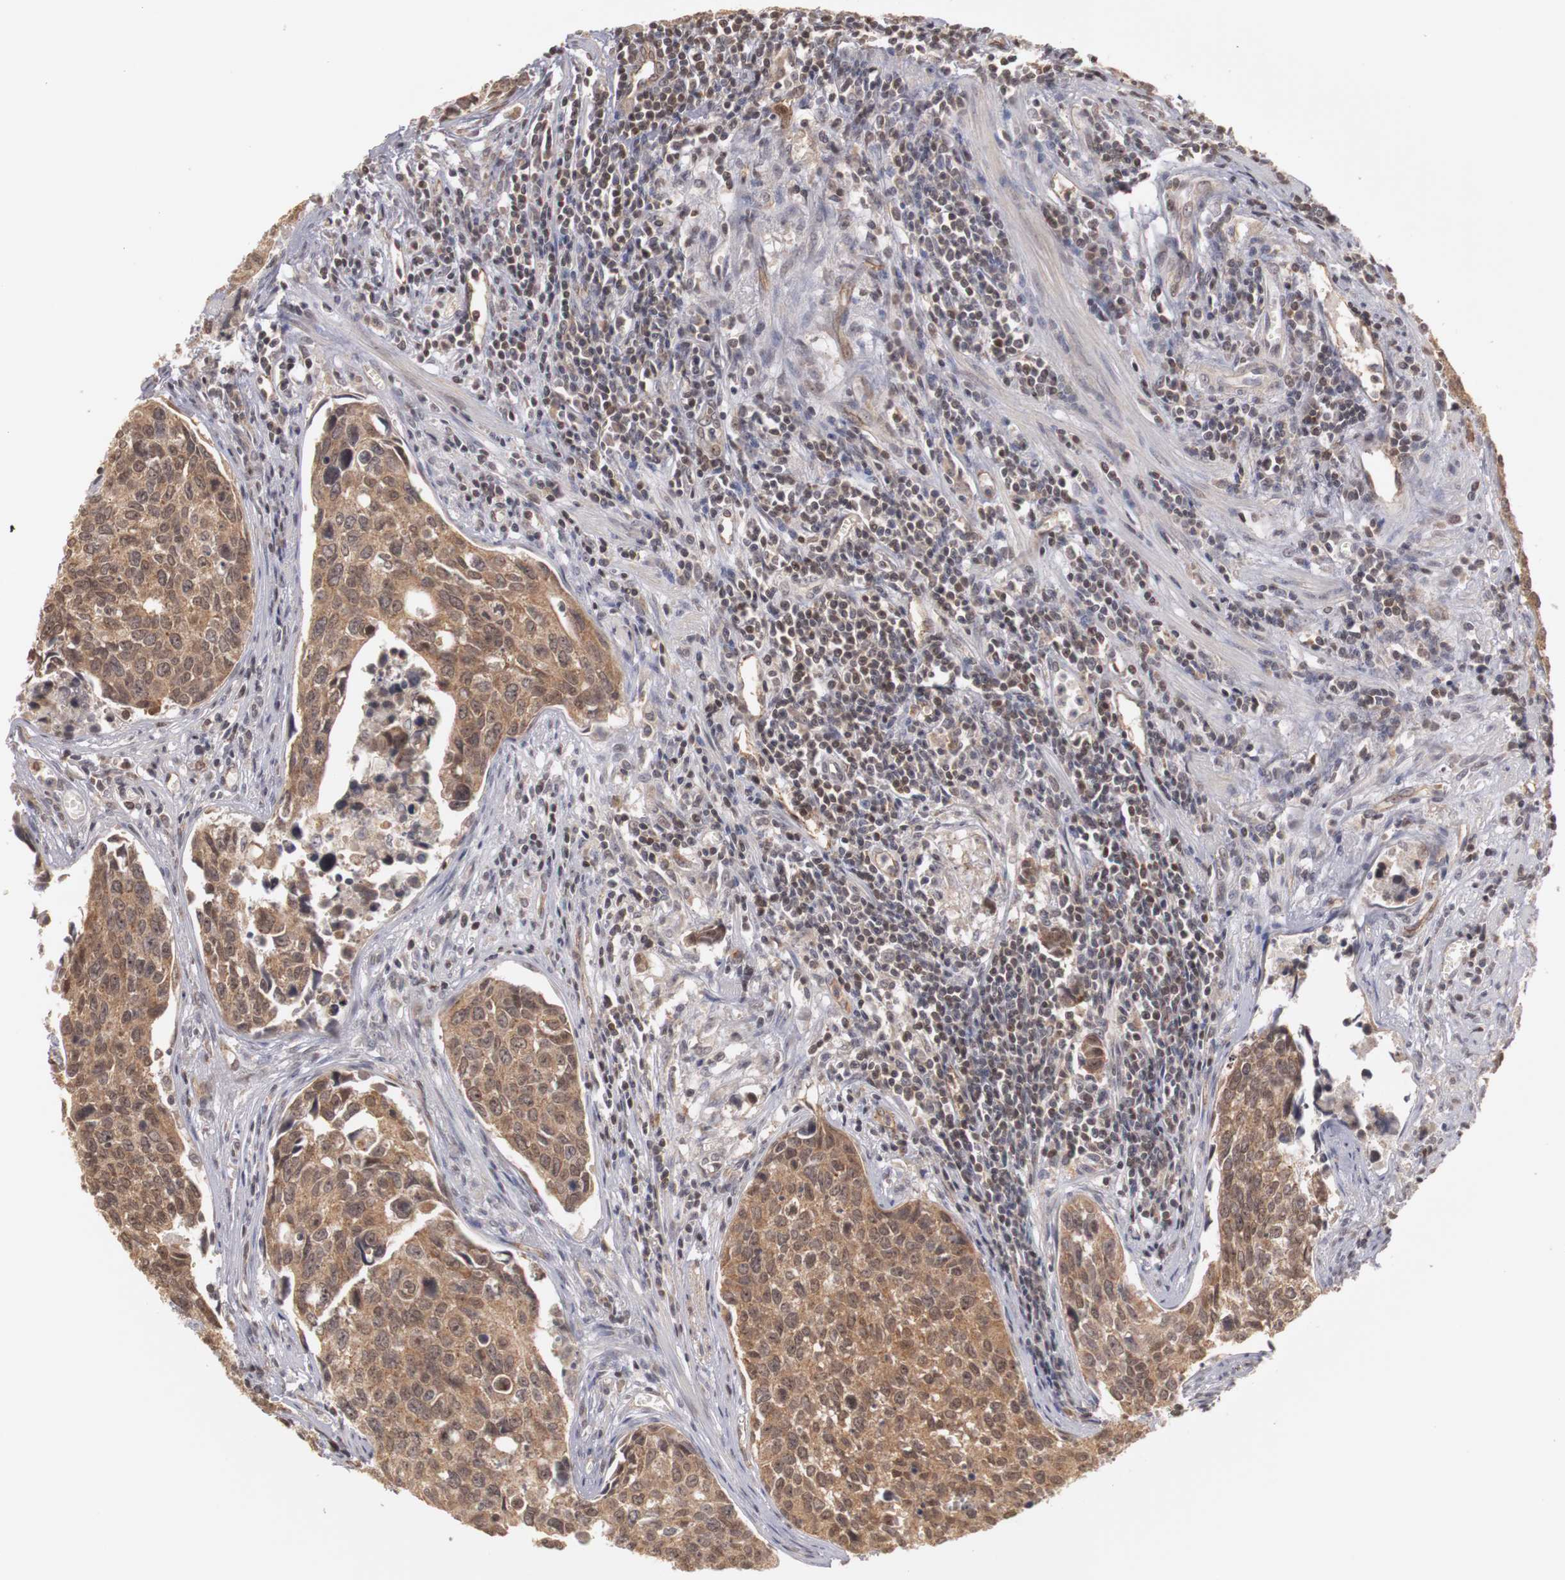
{"staining": {"intensity": "moderate", "quantity": ">75%", "location": "cytoplasmic/membranous,nuclear"}, "tissue": "urothelial cancer", "cell_type": "Tumor cells", "image_type": "cancer", "snomed": [{"axis": "morphology", "description": "Urothelial carcinoma, High grade"}, {"axis": "topography", "description": "Urinary bladder"}], "caption": "Immunohistochemical staining of human urothelial carcinoma (high-grade) exhibits moderate cytoplasmic/membranous and nuclear protein expression in about >75% of tumor cells.", "gene": "PLEKHA1", "patient": {"sex": "male", "age": 81}}